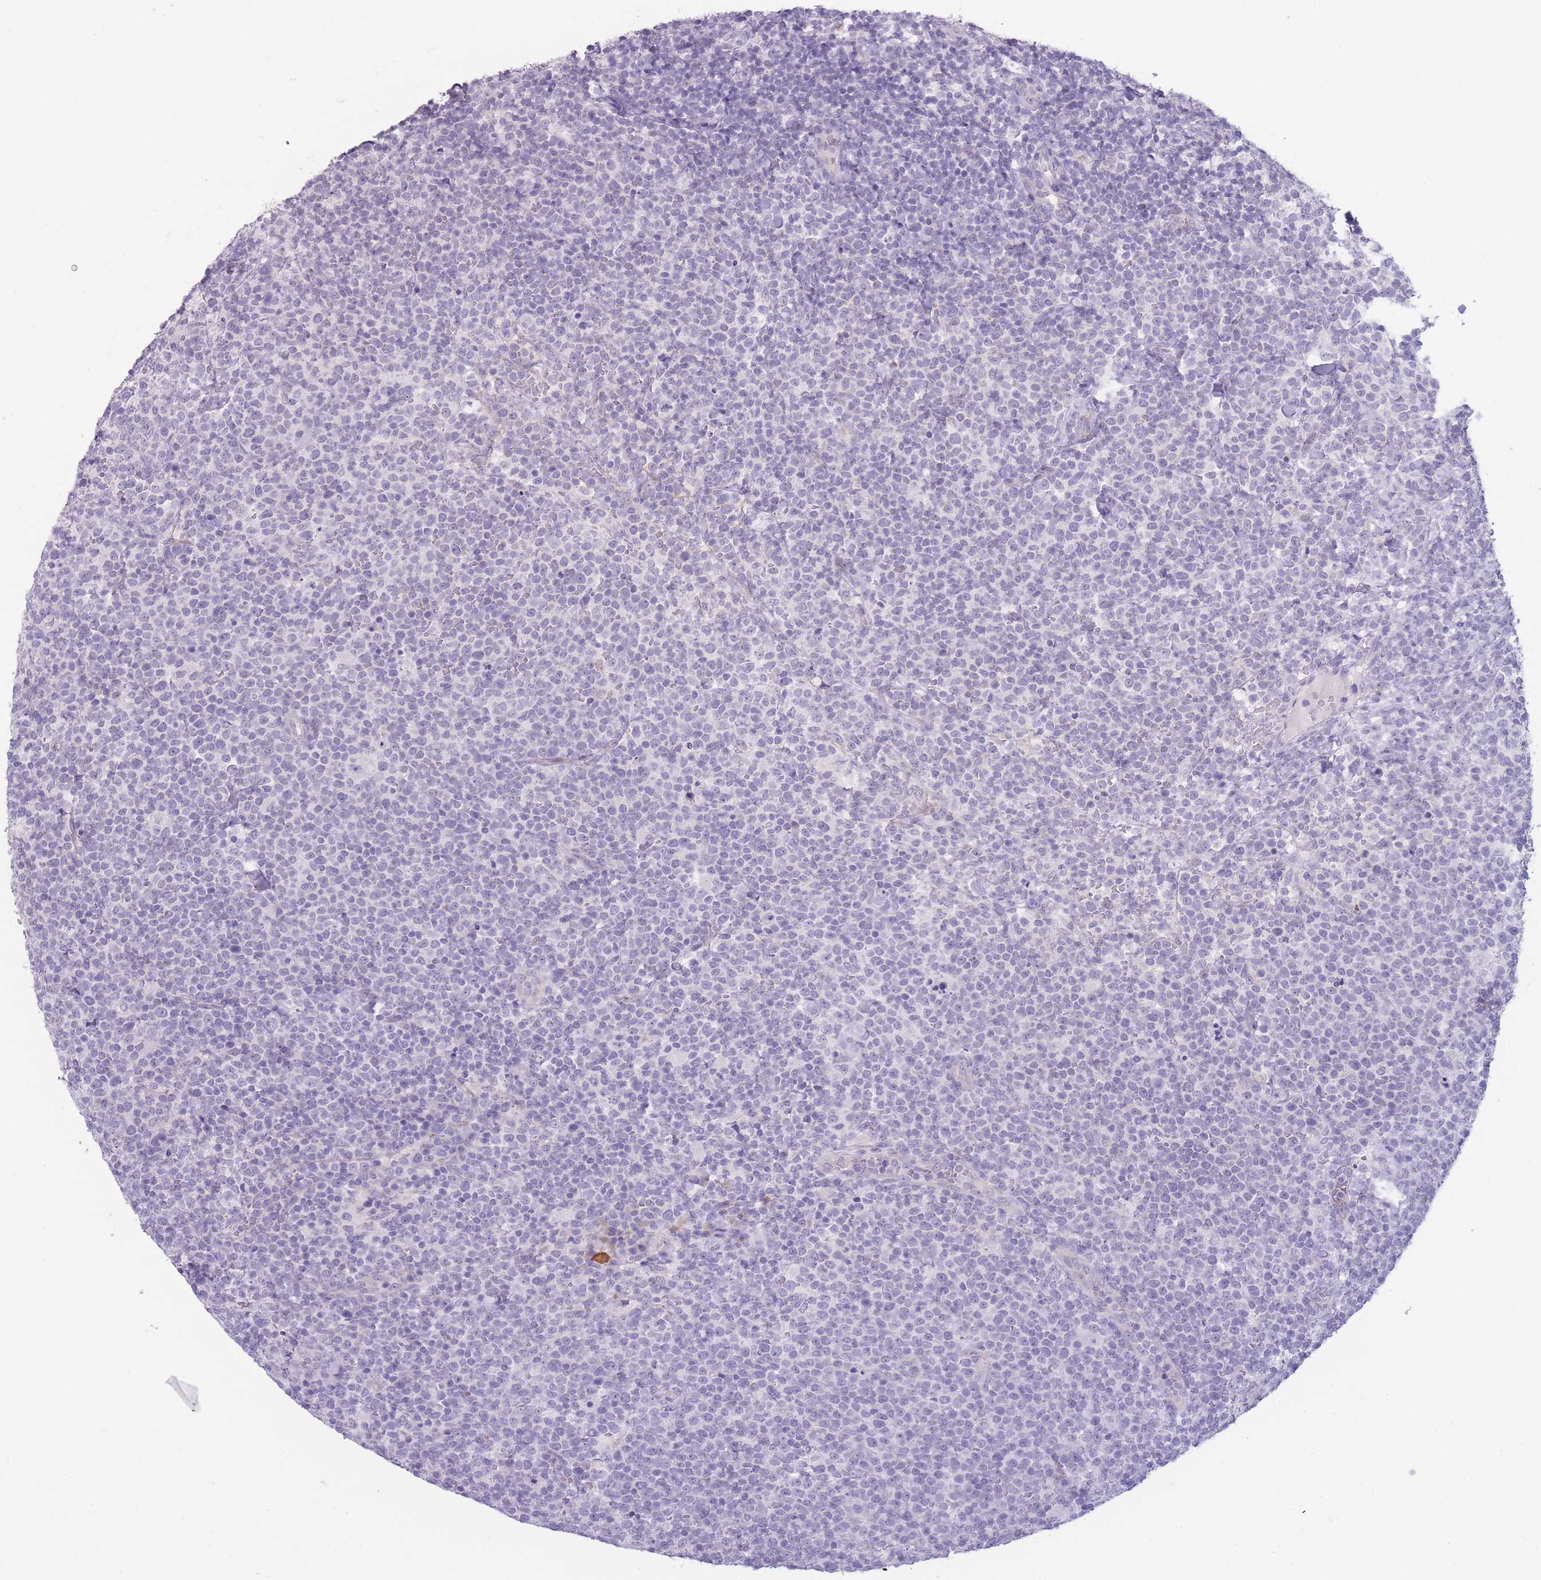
{"staining": {"intensity": "negative", "quantity": "none", "location": "none"}, "tissue": "lymphoma", "cell_type": "Tumor cells", "image_type": "cancer", "snomed": [{"axis": "morphology", "description": "Malignant lymphoma, non-Hodgkin's type, High grade"}, {"axis": "topography", "description": "Lymph node"}], "caption": "A high-resolution micrograph shows immunohistochemistry staining of lymphoma, which displays no significant positivity in tumor cells.", "gene": "DCANP1", "patient": {"sex": "male", "age": 61}}